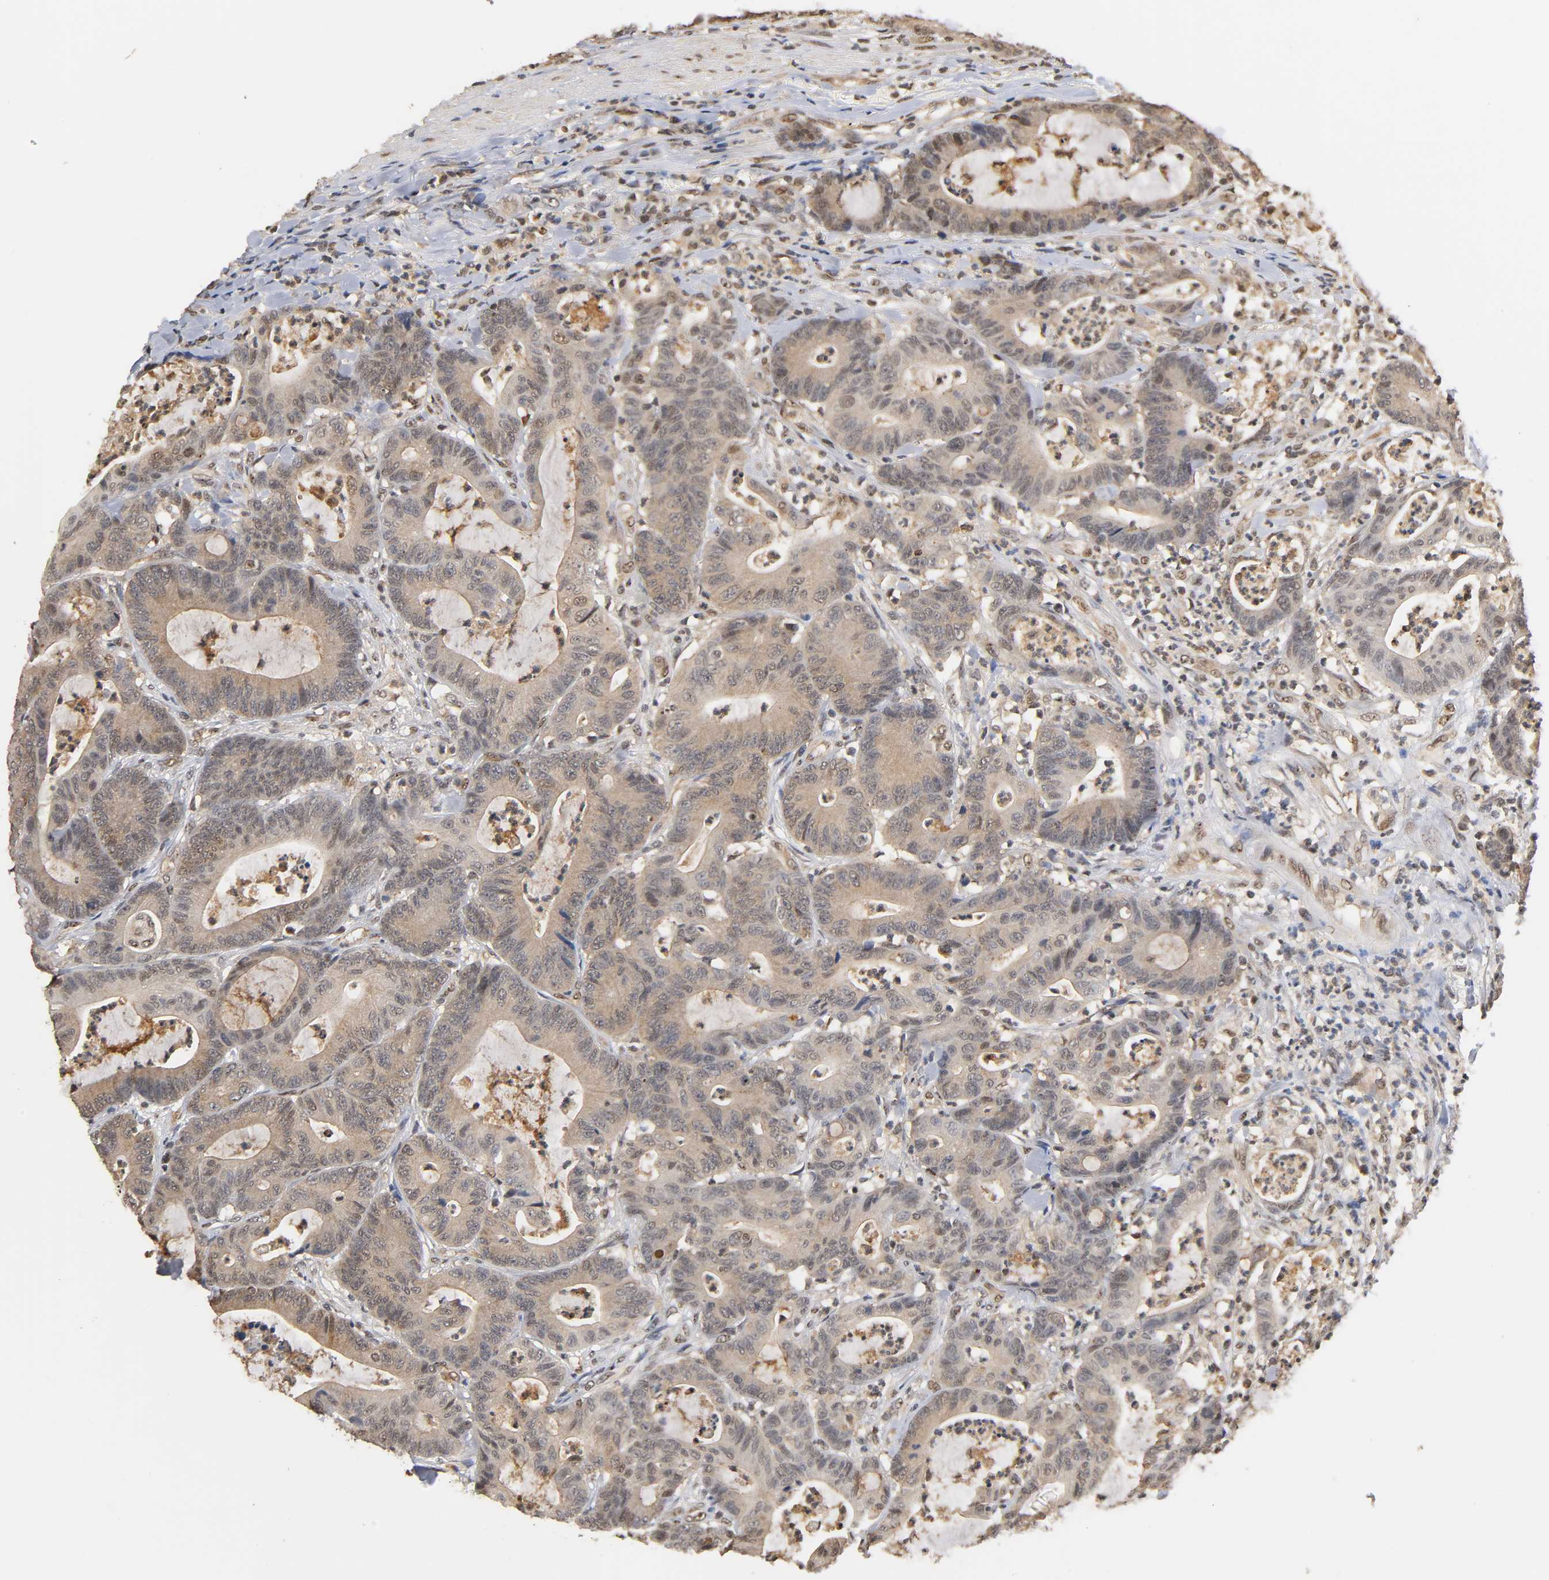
{"staining": {"intensity": "moderate", "quantity": "<25%", "location": "nuclear"}, "tissue": "colorectal cancer", "cell_type": "Tumor cells", "image_type": "cancer", "snomed": [{"axis": "morphology", "description": "Adenocarcinoma, NOS"}, {"axis": "topography", "description": "Colon"}], "caption": "Immunohistochemistry of human adenocarcinoma (colorectal) displays low levels of moderate nuclear staining in approximately <25% of tumor cells. (DAB IHC with brightfield microscopy, high magnification).", "gene": "UBC", "patient": {"sex": "female", "age": 84}}